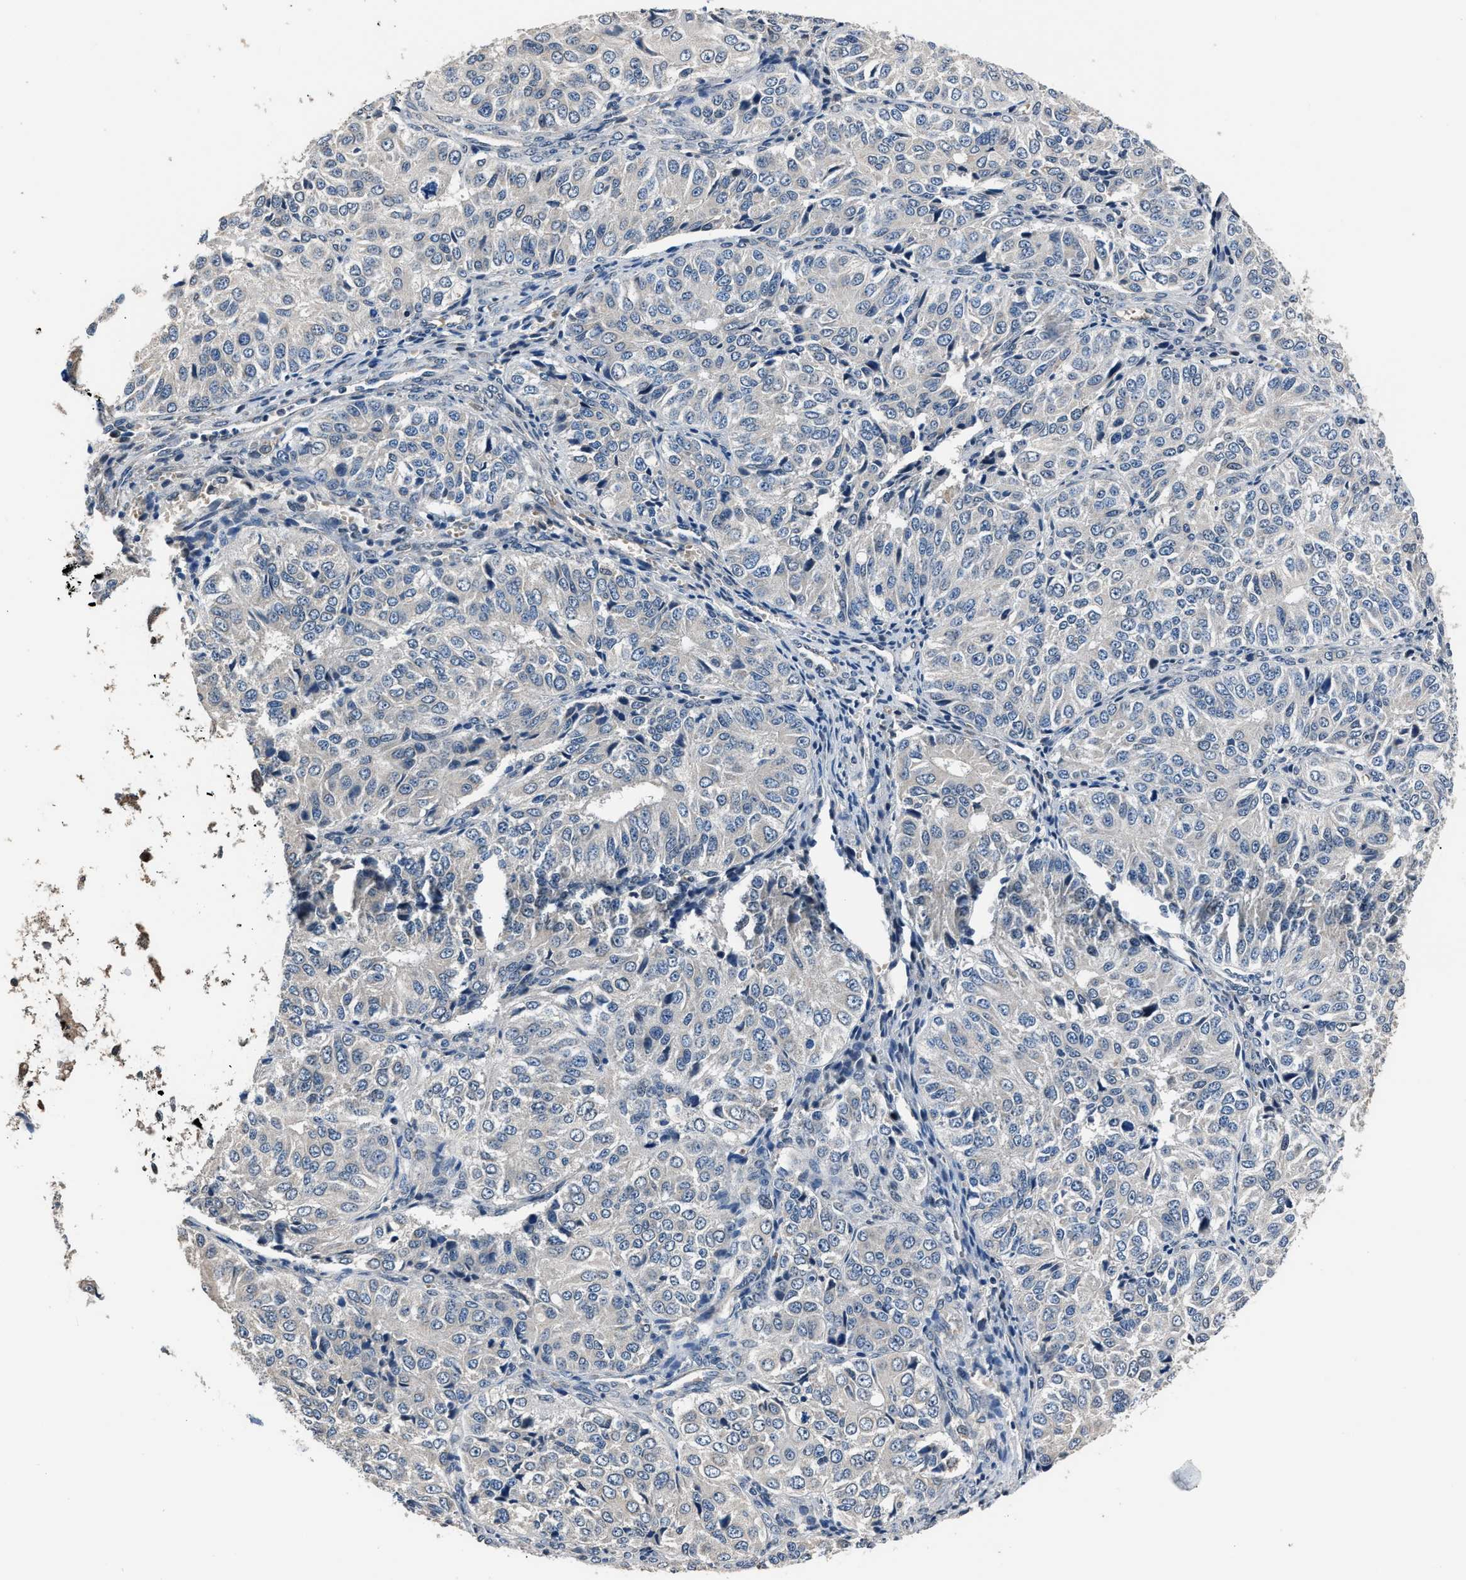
{"staining": {"intensity": "negative", "quantity": "none", "location": "none"}, "tissue": "ovarian cancer", "cell_type": "Tumor cells", "image_type": "cancer", "snomed": [{"axis": "morphology", "description": "Carcinoma, endometroid"}, {"axis": "topography", "description": "Ovary"}], "caption": "Tumor cells show no significant staining in ovarian cancer (endometroid carcinoma).", "gene": "TNRC18", "patient": {"sex": "female", "age": 51}}